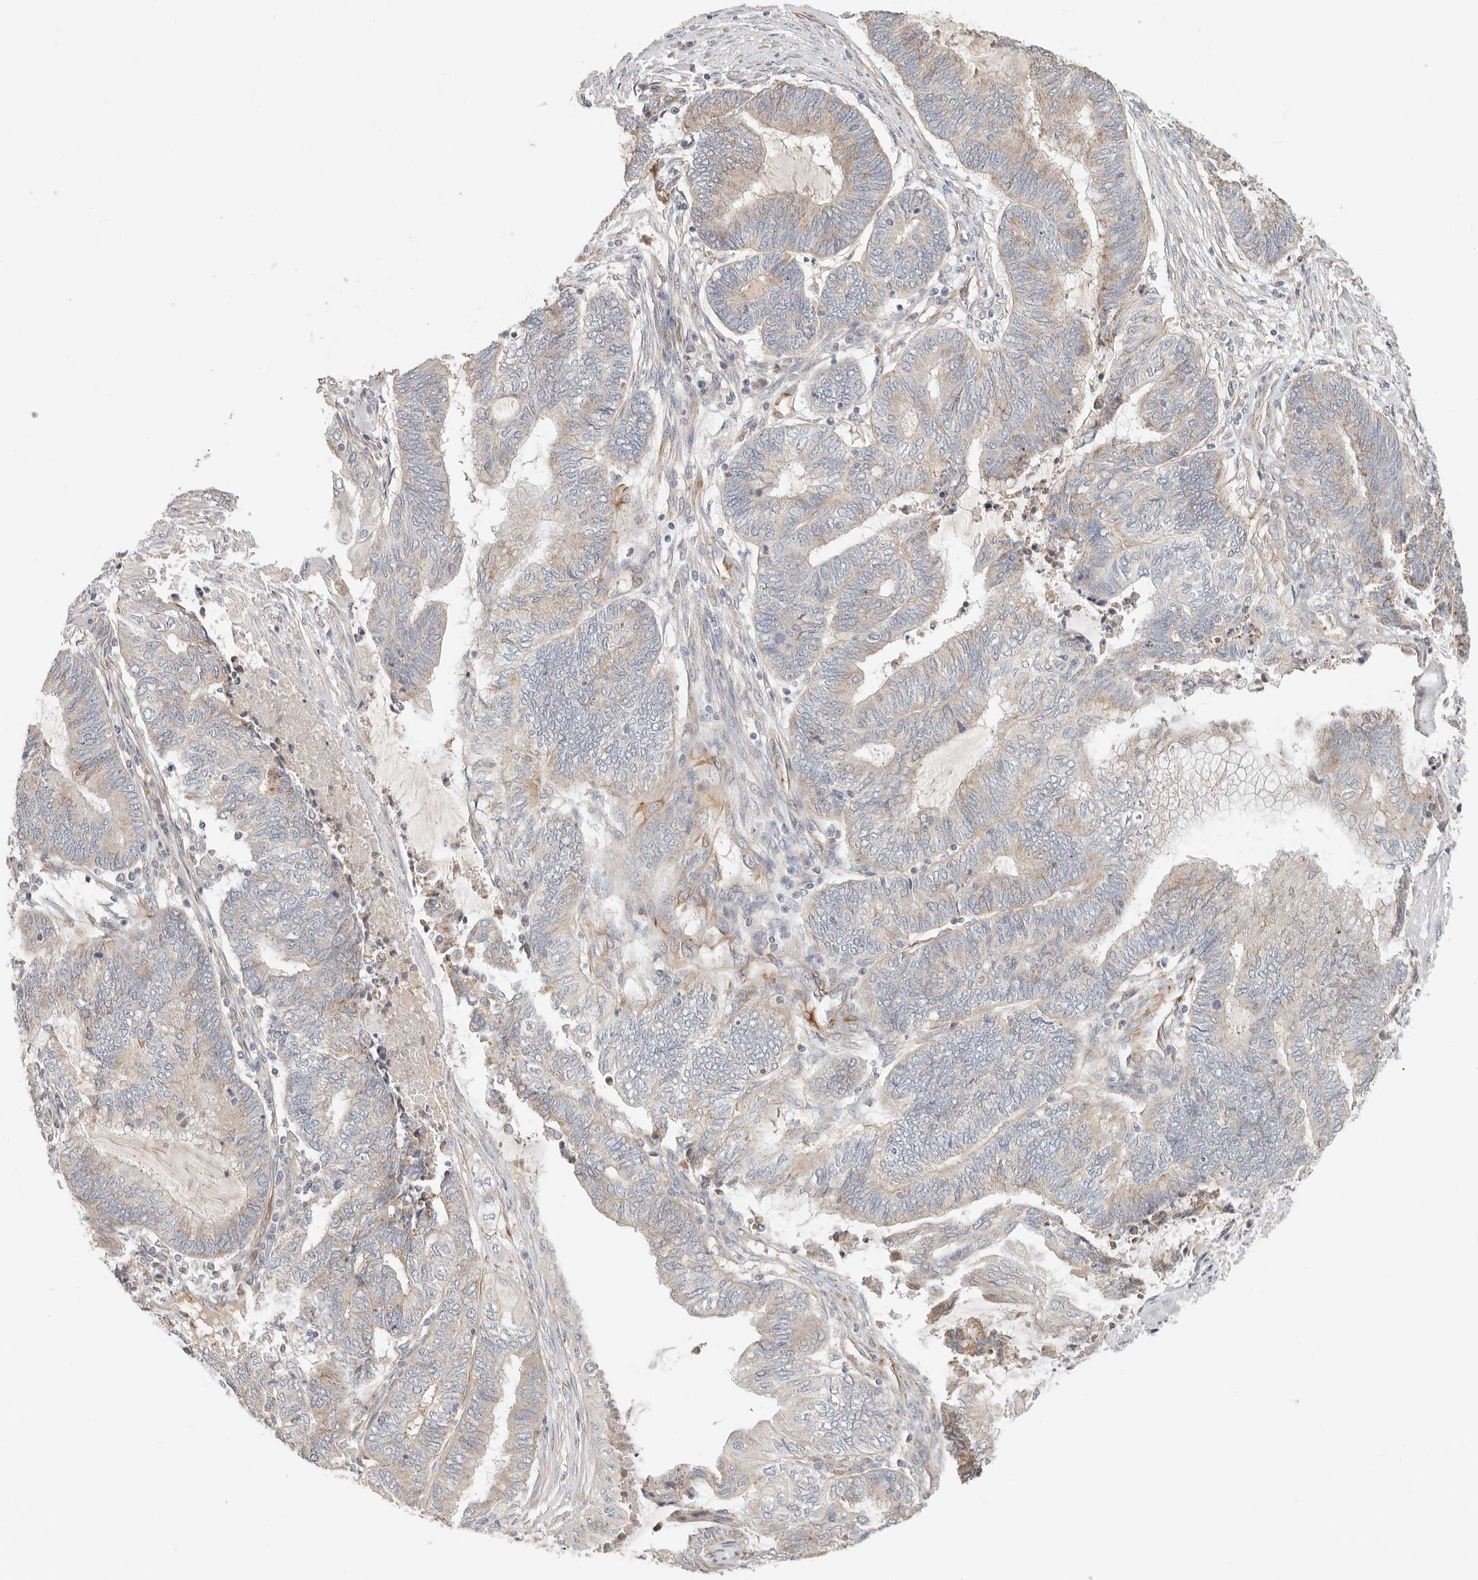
{"staining": {"intensity": "weak", "quantity": "25%-75%", "location": "cytoplasmic/membranous"}, "tissue": "endometrial cancer", "cell_type": "Tumor cells", "image_type": "cancer", "snomed": [{"axis": "morphology", "description": "Adenocarcinoma, NOS"}, {"axis": "topography", "description": "Uterus"}, {"axis": "topography", "description": "Endometrium"}], "caption": "Weak cytoplasmic/membranous positivity for a protein is seen in about 25%-75% of tumor cells of adenocarcinoma (endometrial) using immunohistochemistry (IHC).", "gene": "SPRING1", "patient": {"sex": "female", "age": 70}}